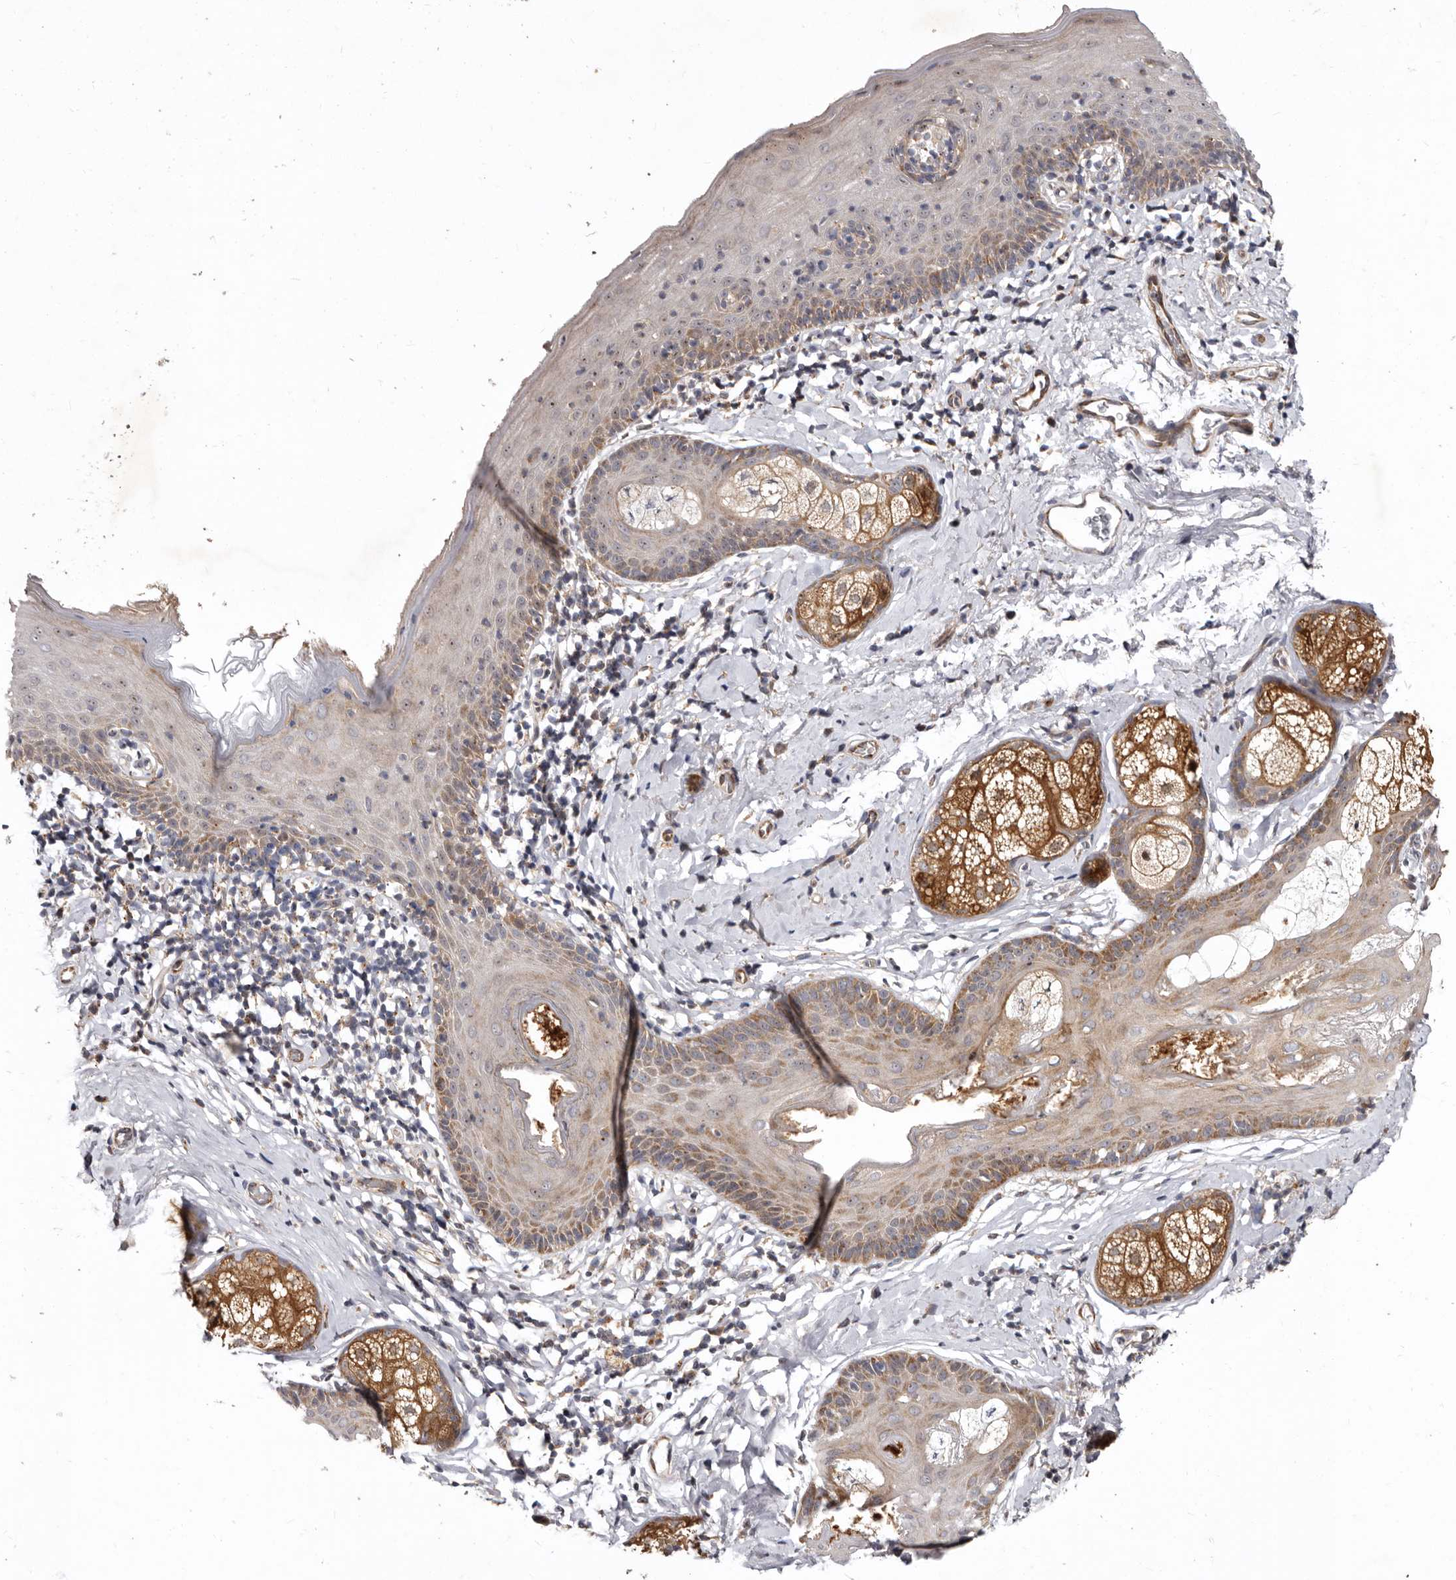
{"staining": {"intensity": "moderate", "quantity": "<25%", "location": "cytoplasmic/membranous"}, "tissue": "skin", "cell_type": "Epidermal cells", "image_type": "normal", "snomed": [{"axis": "morphology", "description": "Normal tissue, NOS"}, {"axis": "topography", "description": "Vulva"}], "caption": "Immunohistochemical staining of normal human skin reveals <25% levels of moderate cytoplasmic/membranous protein staining in about <25% of epidermal cells.", "gene": "SMC4", "patient": {"sex": "female", "age": 66}}